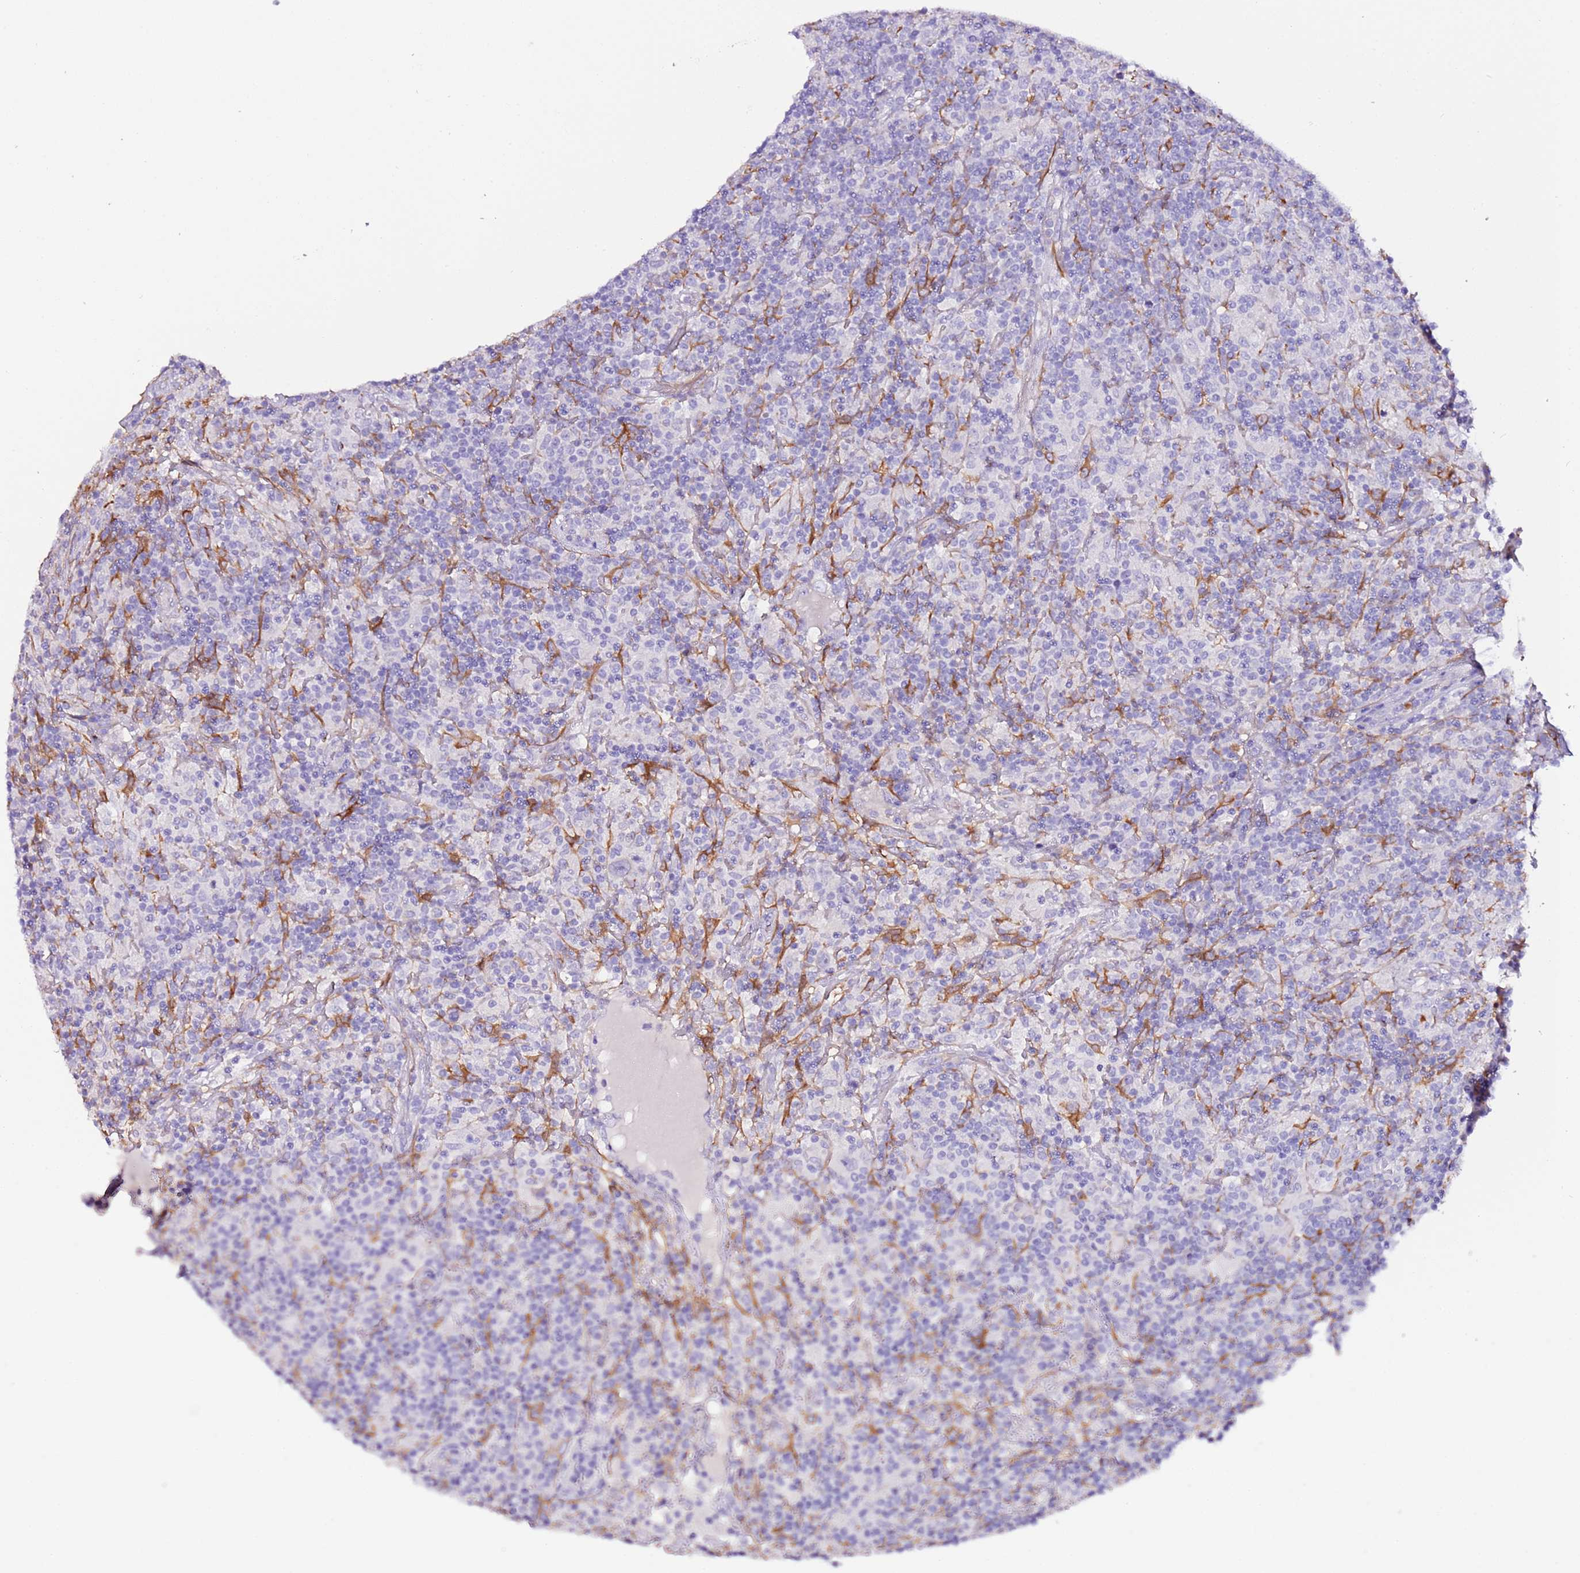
{"staining": {"intensity": "negative", "quantity": "none", "location": "none"}, "tissue": "lymphoma", "cell_type": "Tumor cells", "image_type": "cancer", "snomed": [{"axis": "morphology", "description": "Hodgkin's disease, NOS"}, {"axis": "topography", "description": "Lymph node"}], "caption": "The photomicrograph shows no significant positivity in tumor cells of lymphoma. (Brightfield microscopy of DAB immunohistochemistry at high magnification).", "gene": "FAM174C", "patient": {"sex": "male", "age": 70}}